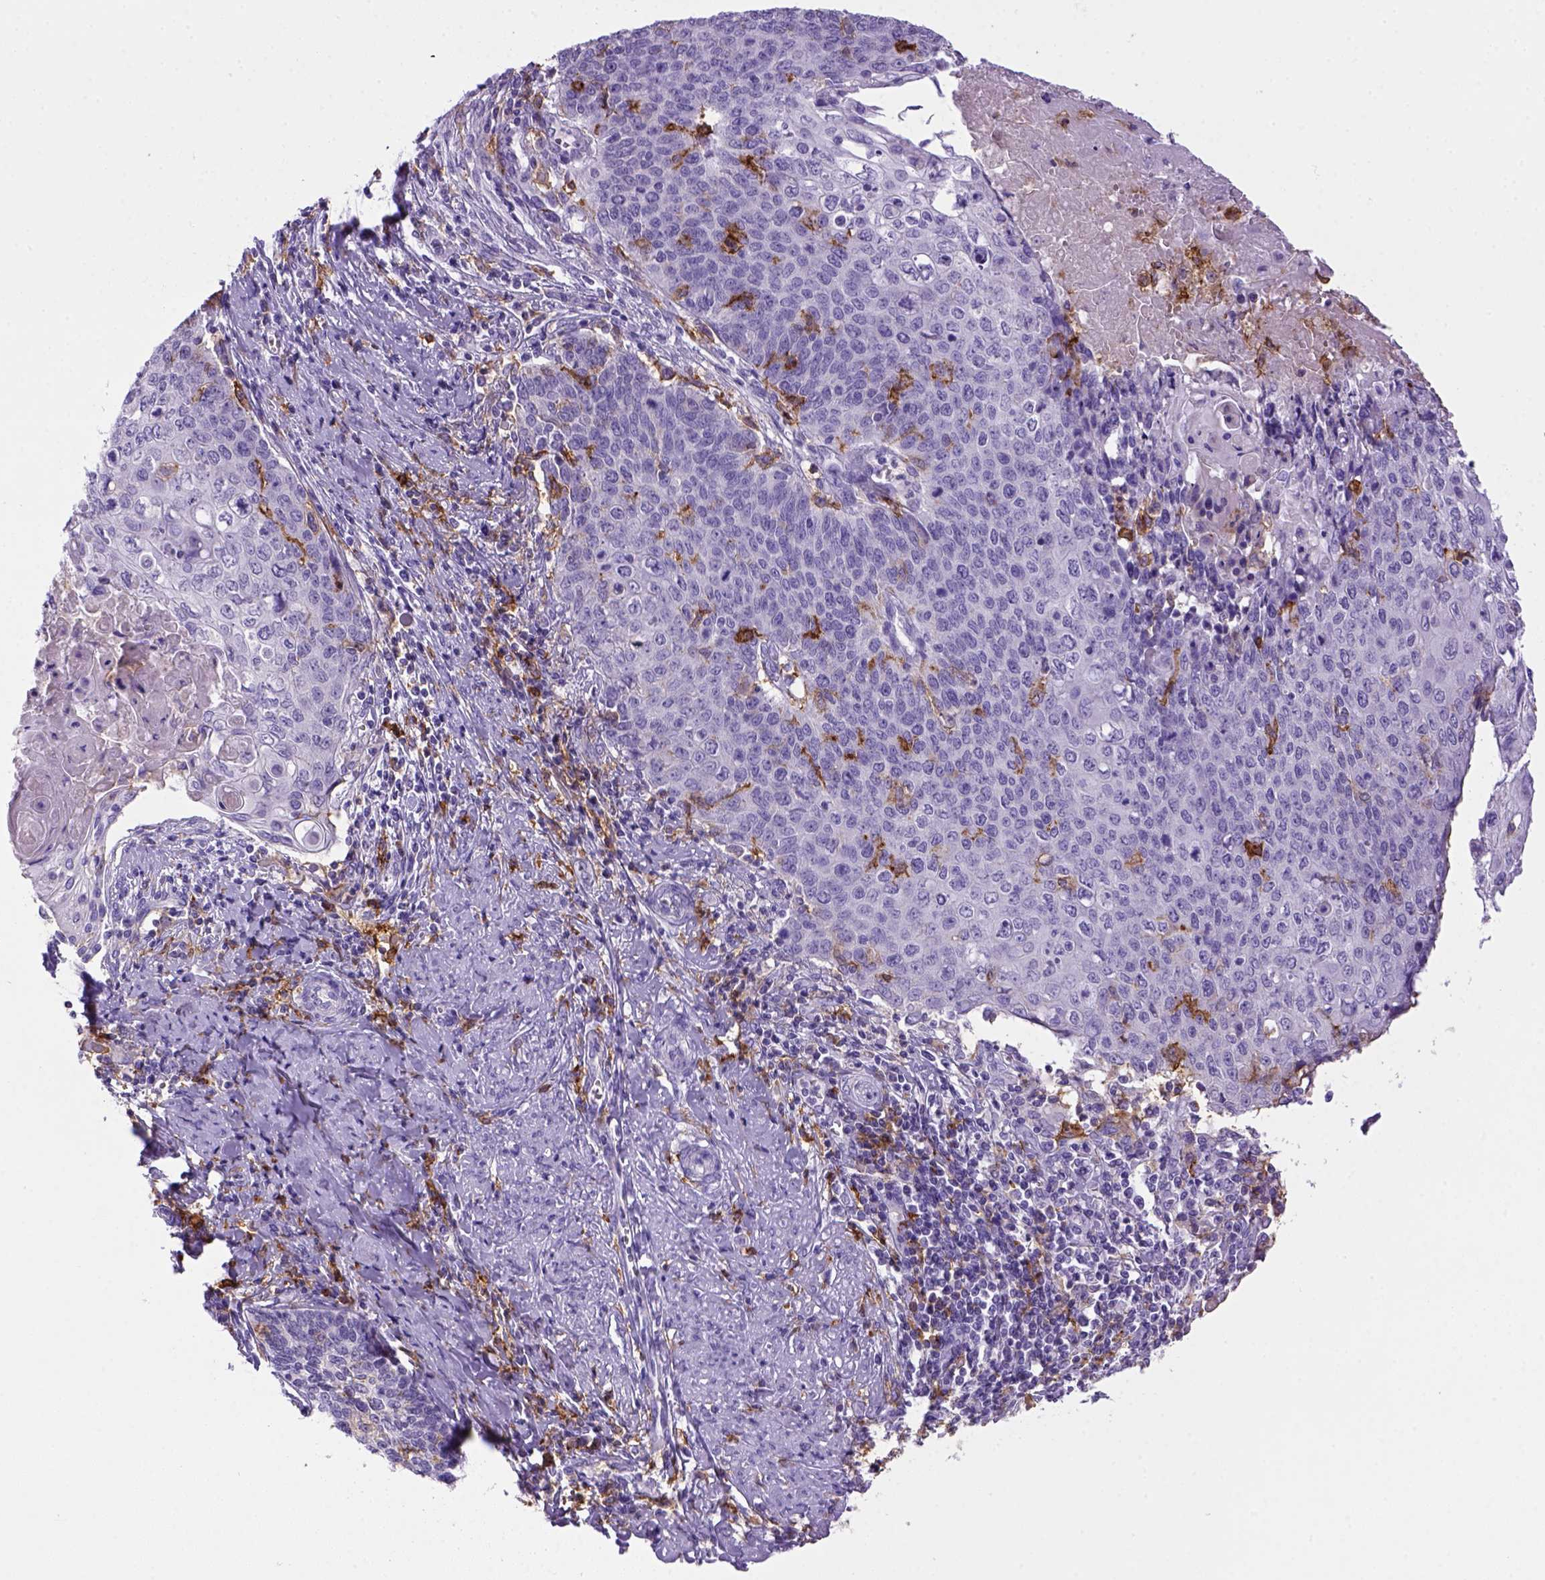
{"staining": {"intensity": "negative", "quantity": "none", "location": "none"}, "tissue": "cervical cancer", "cell_type": "Tumor cells", "image_type": "cancer", "snomed": [{"axis": "morphology", "description": "Squamous cell carcinoma, NOS"}, {"axis": "topography", "description": "Cervix"}], "caption": "Tumor cells show no significant positivity in squamous cell carcinoma (cervical).", "gene": "CD14", "patient": {"sex": "female", "age": 39}}